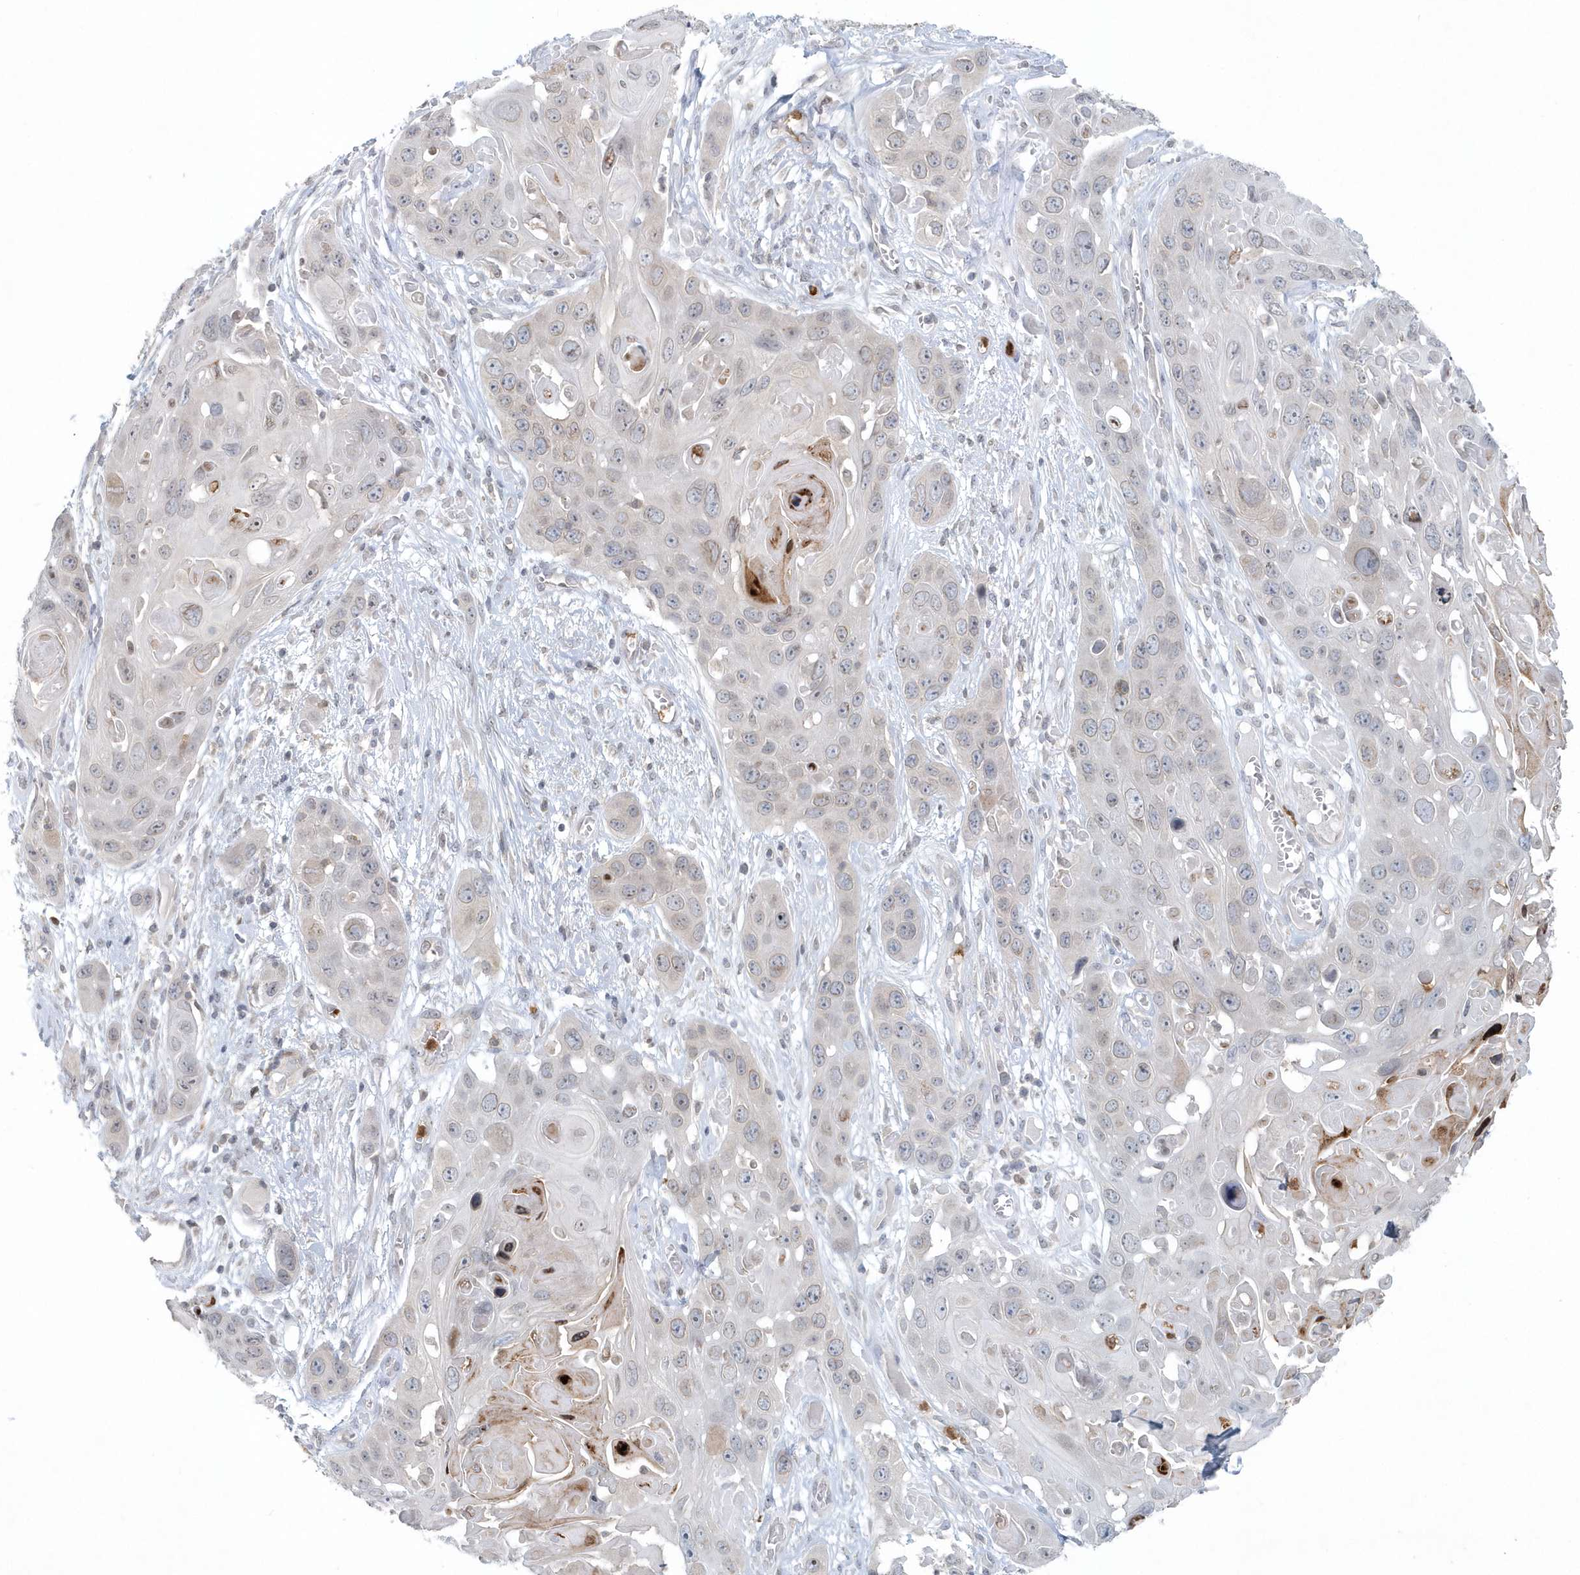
{"staining": {"intensity": "weak", "quantity": "25%-75%", "location": "cytoplasmic/membranous"}, "tissue": "skin cancer", "cell_type": "Tumor cells", "image_type": "cancer", "snomed": [{"axis": "morphology", "description": "Squamous cell carcinoma, NOS"}, {"axis": "topography", "description": "Skin"}], "caption": "Immunohistochemical staining of human skin cancer (squamous cell carcinoma) displays weak cytoplasmic/membranous protein positivity in approximately 25%-75% of tumor cells.", "gene": "NUP54", "patient": {"sex": "male", "age": 55}}